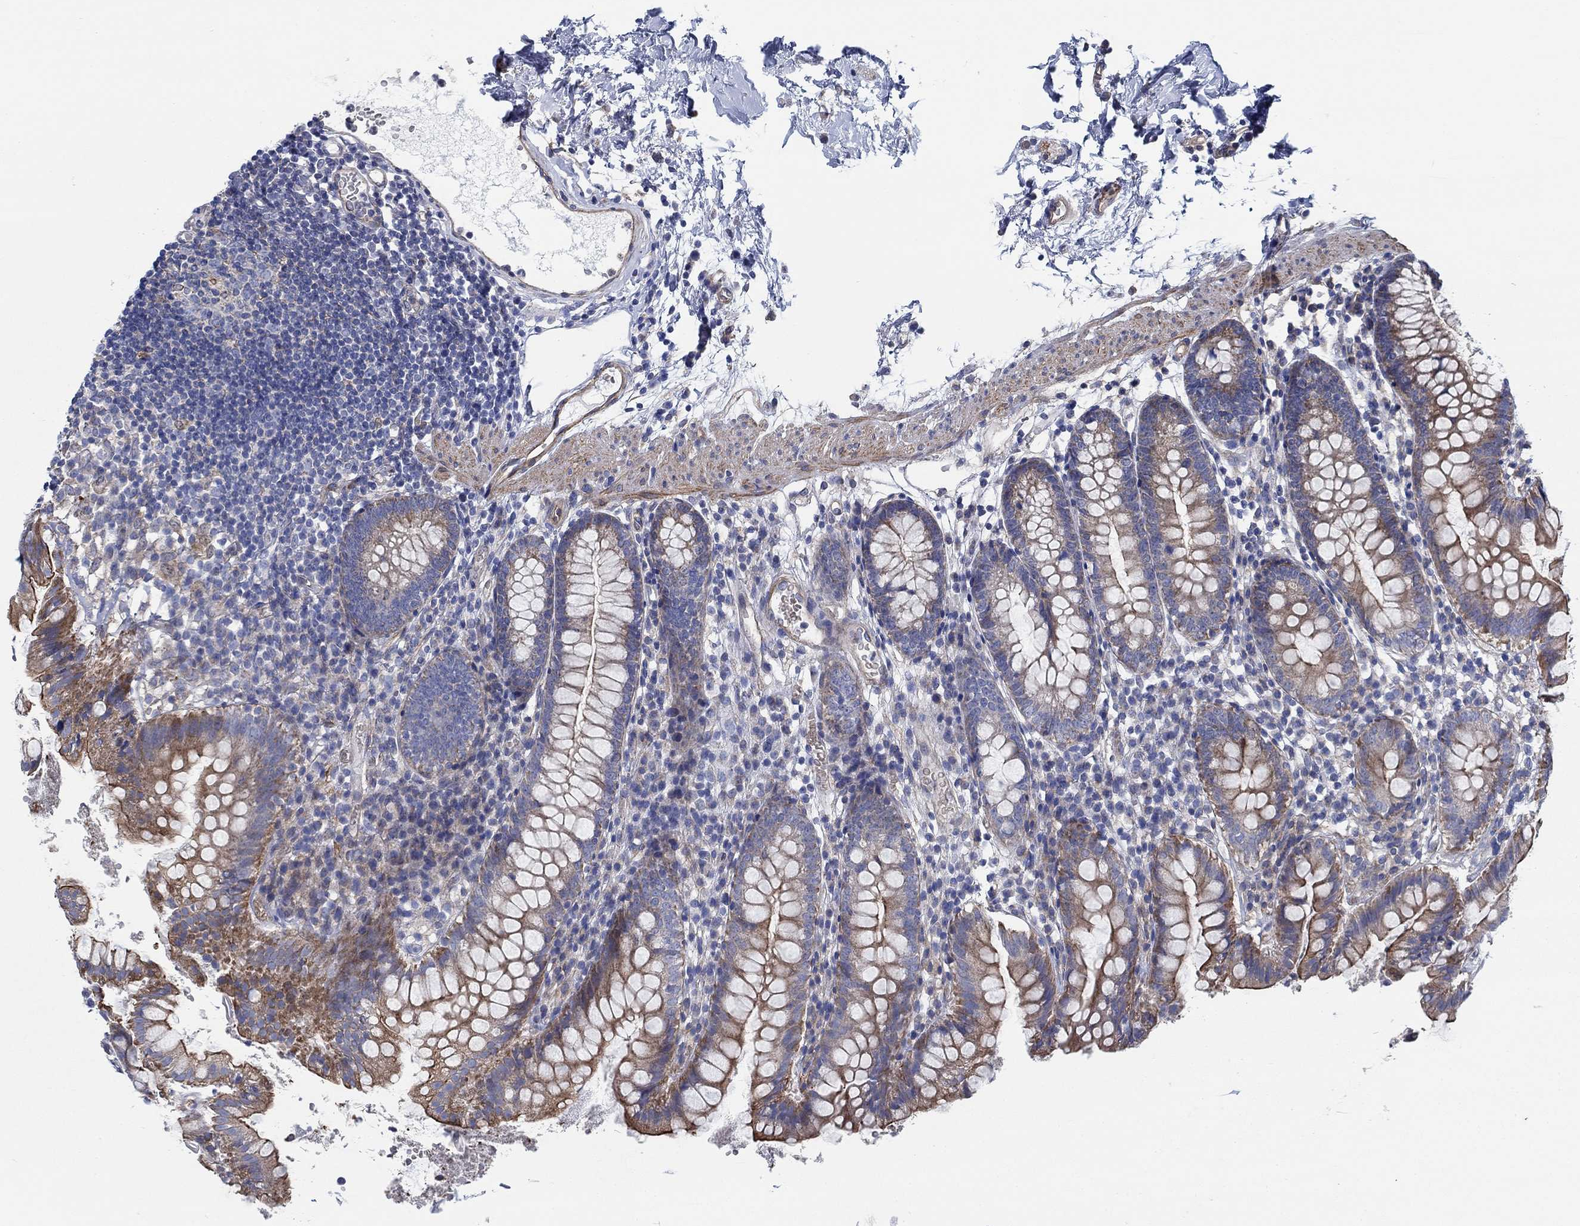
{"staining": {"intensity": "moderate", "quantity": ">75%", "location": "cytoplasmic/membranous"}, "tissue": "small intestine", "cell_type": "Glandular cells", "image_type": "normal", "snomed": [{"axis": "morphology", "description": "Normal tissue, NOS"}, {"axis": "topography", "description": "Small intestine"}], "caption": "A medium amount of moderate cytoplasmic/membranous expression is seen in about >75% of glandular cells in benign small intestine.", "gene": "FMN1", "patient": {"sex": "female", "age": 90}}